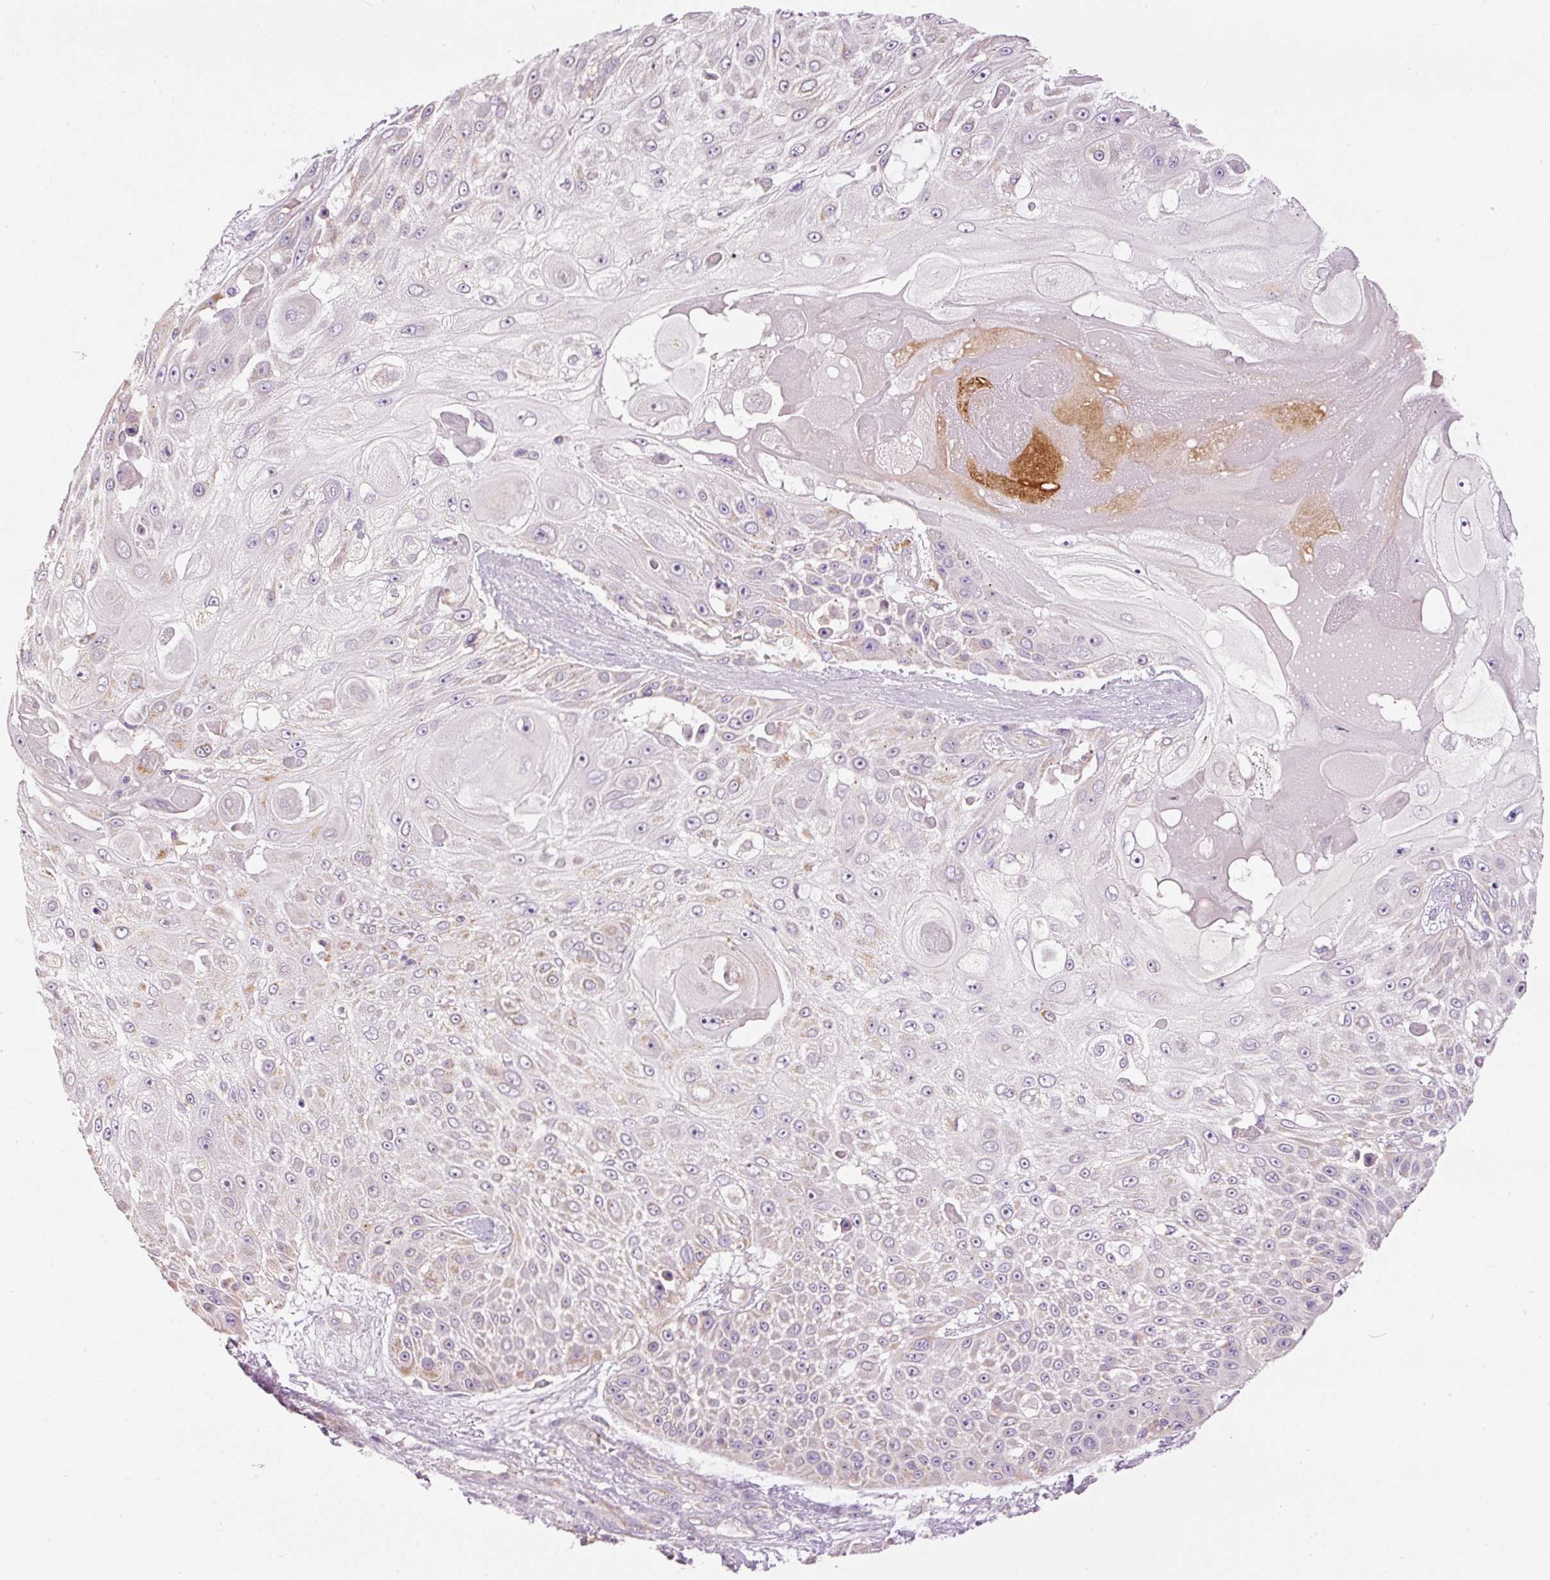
{"staining": {"intensity": "weak", "quantity": "<25%", "location": "cytoplasmic/membranous"}, "tissue": "skin cancer", "cell_type": "Tumor cells", "image_type": "cancer", "snomed": [{"axis": "morphology", "description": "Squamous cell carcinoma, NOS"}, {"axis": "topography", "description": "Skin"}], "caption": "Immunohistochemistry (IHC) micrograph of skin cancer stained for a protein (brown), which exhibits no positivity in tumor cells.", "gene": "PNPLA5", "patient": {"sex": "female", "age": 86}}